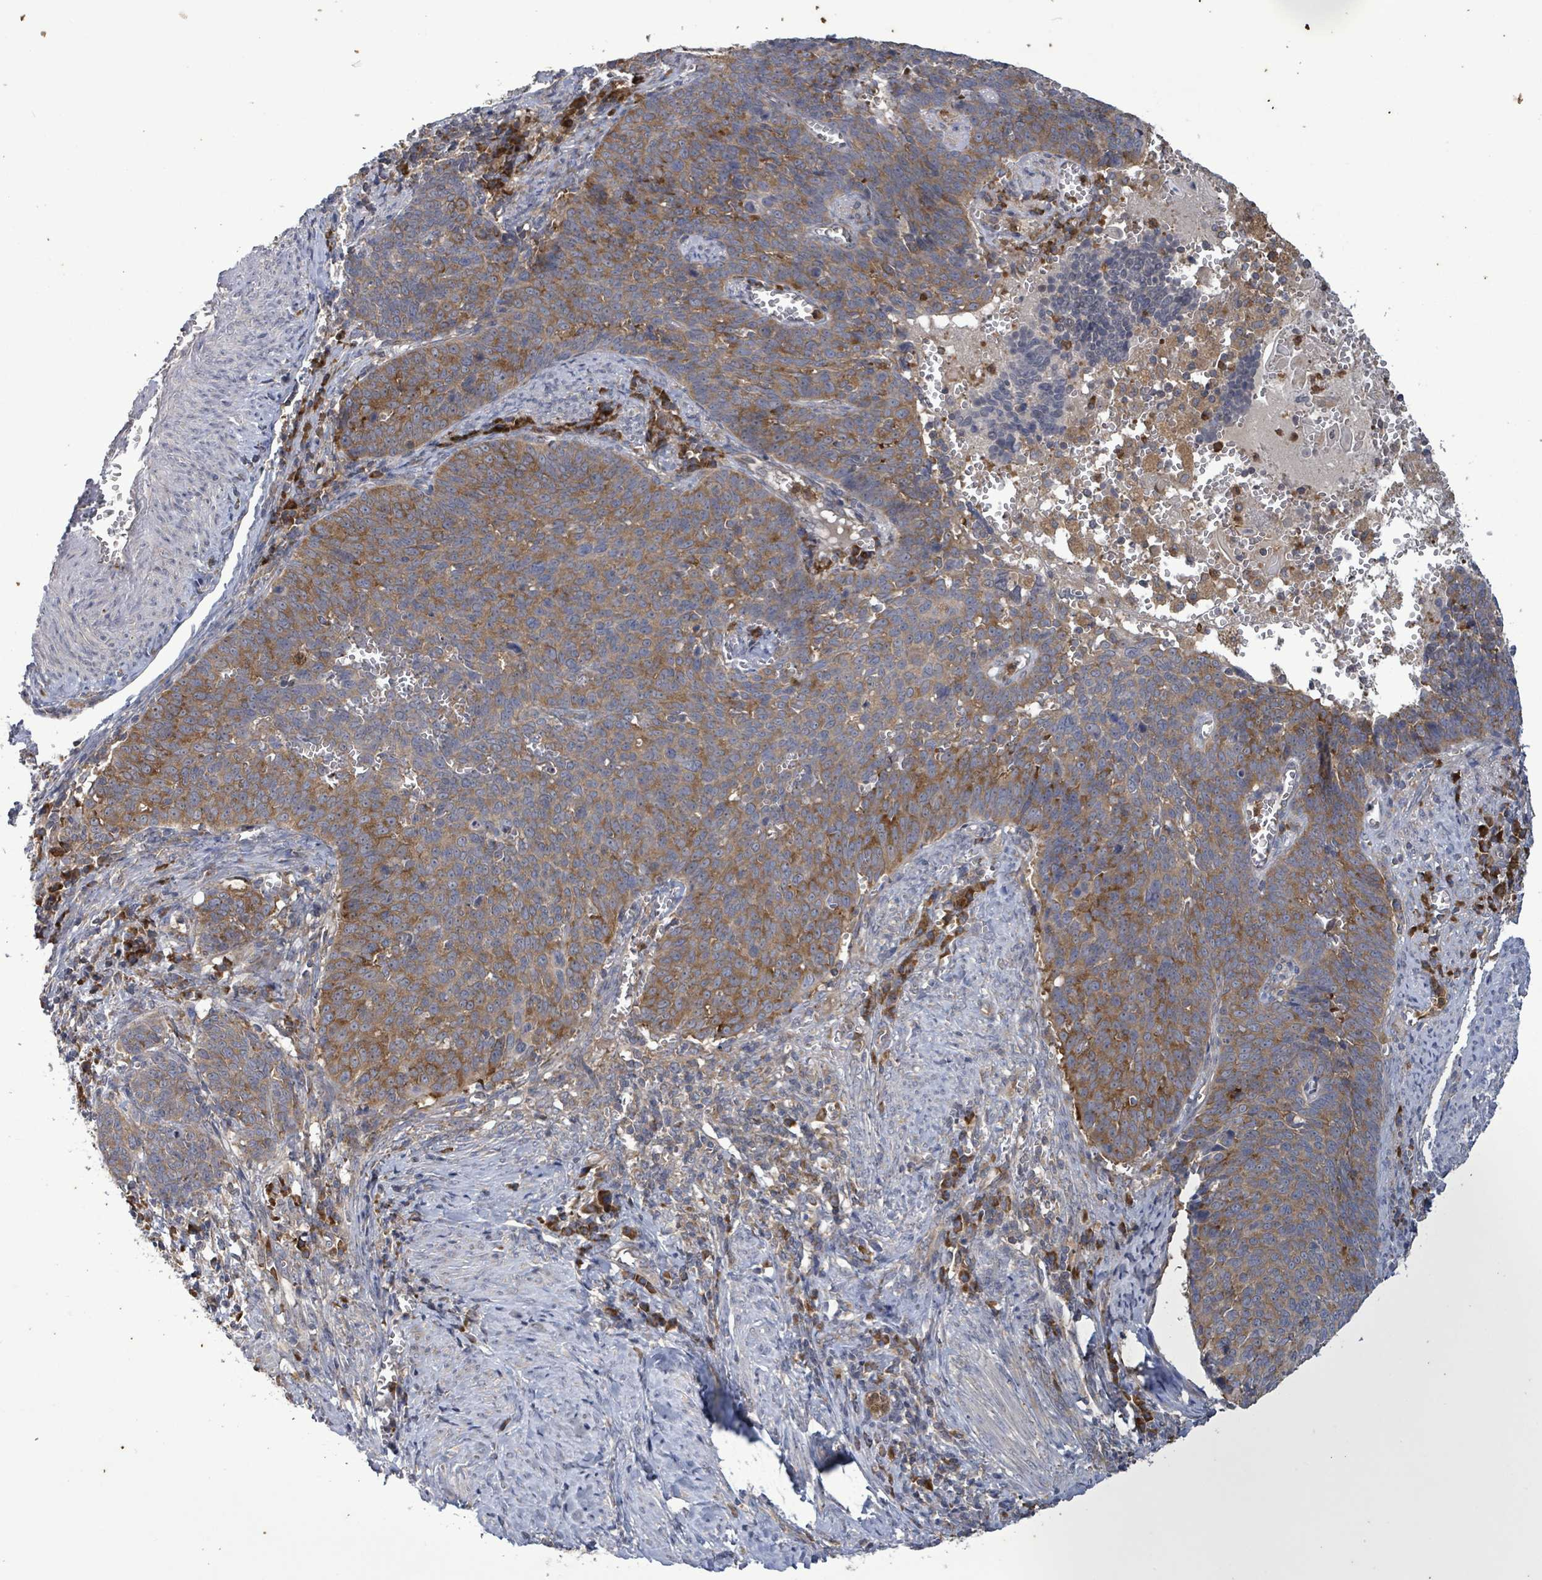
{"staining": {"intensity": "moderate", "quantity": ">75%", "location": "cytoplasmic/membranous"}, "tissue": "cervical cancer", "cell_type": "Tumor cells", "image_type": "cancer", "snomed": [{"axis": "morphology", "description": "Normal tissue, NOS"}, {"axis": "morphology", "description": "Squamous cell carcinoma, NOS"}, {"axis": "topography", "description": "Cervix"}], "caption": "Immunohistochemistry (IHC) (DAB) staining of human squamous cell carcinoma (cervical) shows moderate cytoplasmic/membranous protein positivity in about >75% of tumor cells.", "gene": "SERPINE3", "patient": {"sex": "female", "age": 39}}